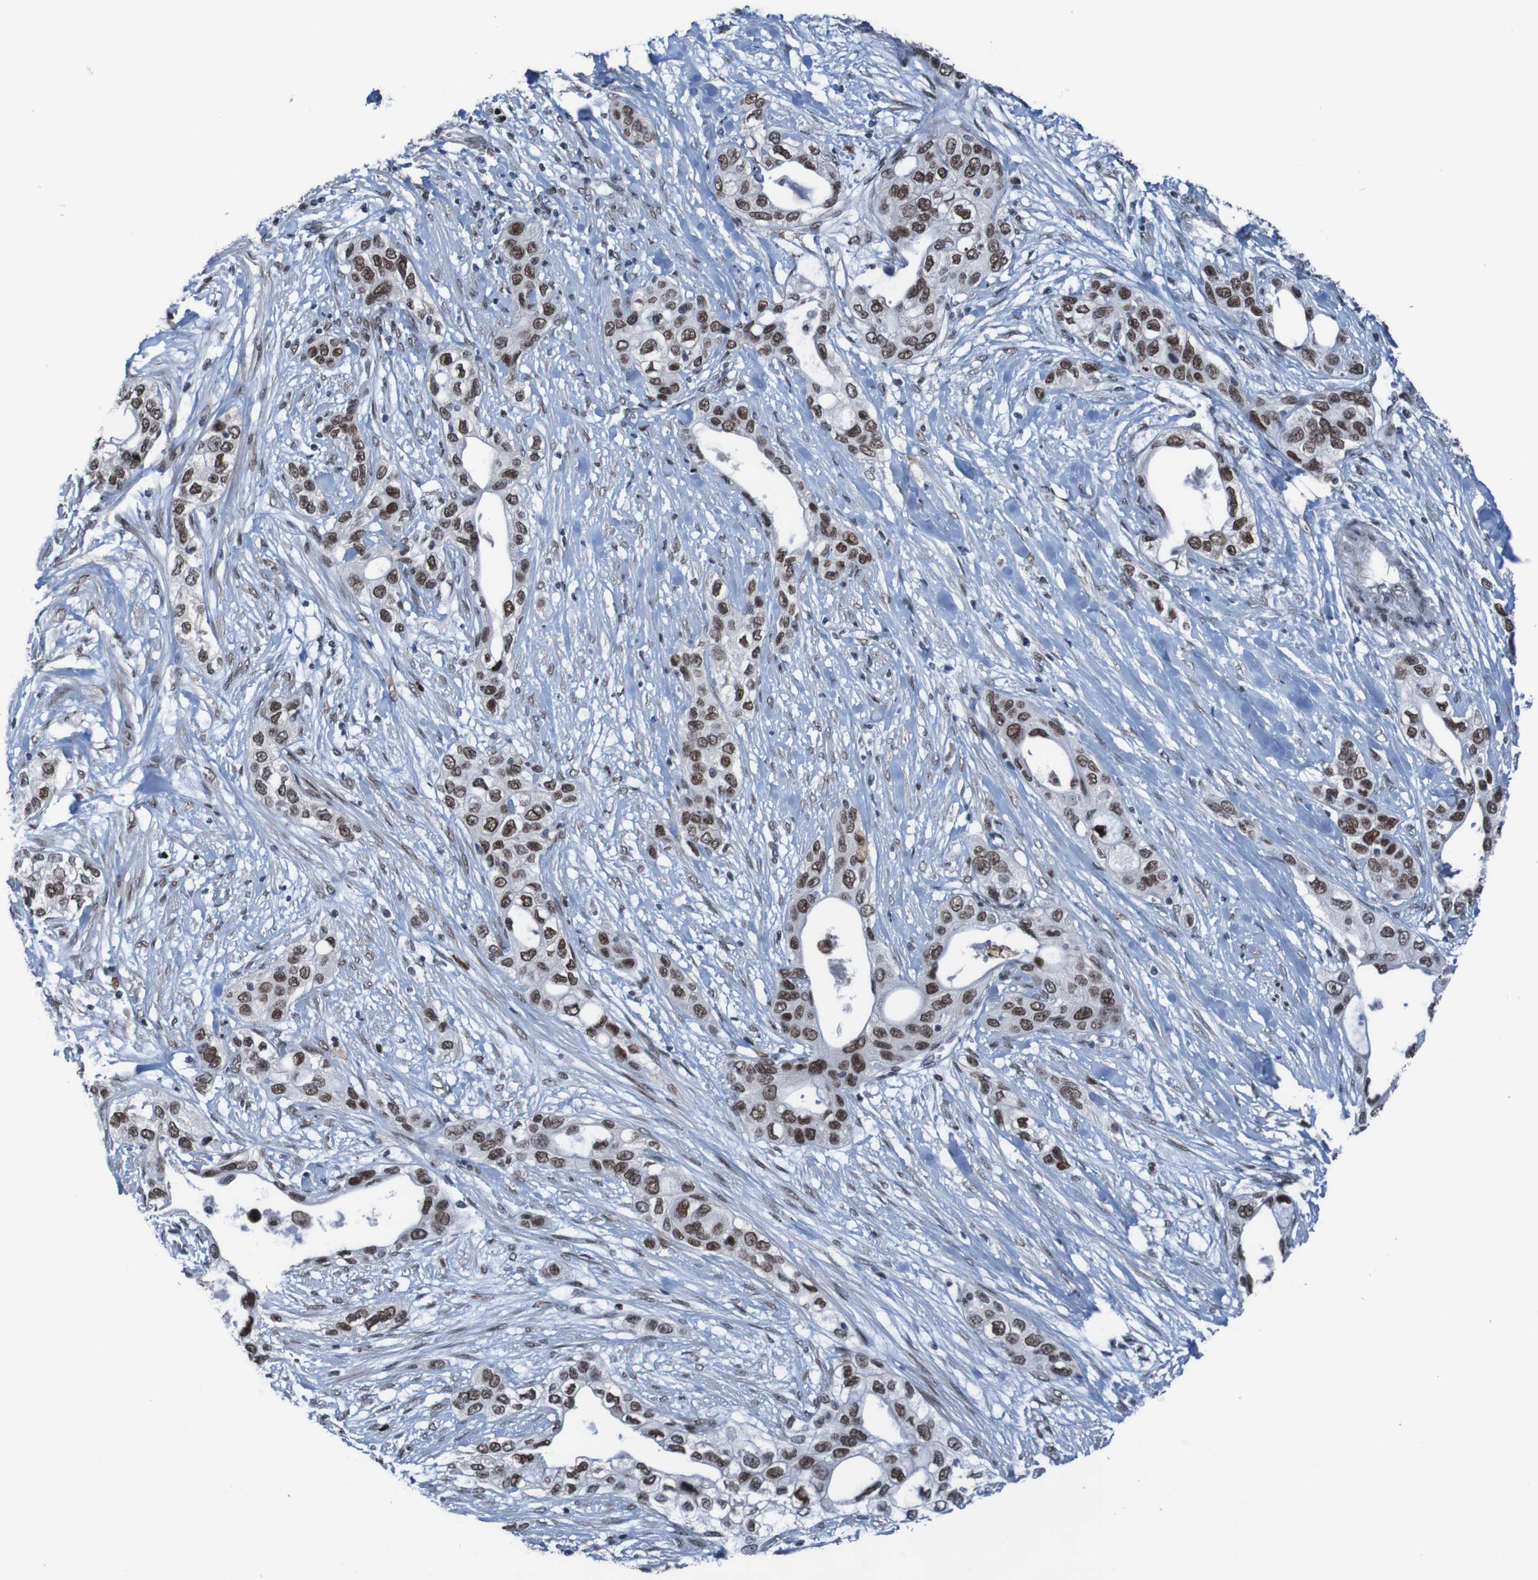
{"staining": {"intensity": "strong", "quantity": ">75%", "location": "nuclear"}, "tissue": "pancreatic cancer", "cell_type": "Tumor cells", "image_type": "cancer", "snomed": [{"axis": "morphology", "description": "Adenocarcinoma, NOS"}, {"axis": "topography", "description": "Pancreas"}], "caption": "This is an image of IHC staining of pancreatic cancer (adenocarcinoma), which shows strong expression in the nuclear of tumor cells.", "gene": "PHF2", "patient": {"sex": "female", "age": 70}}